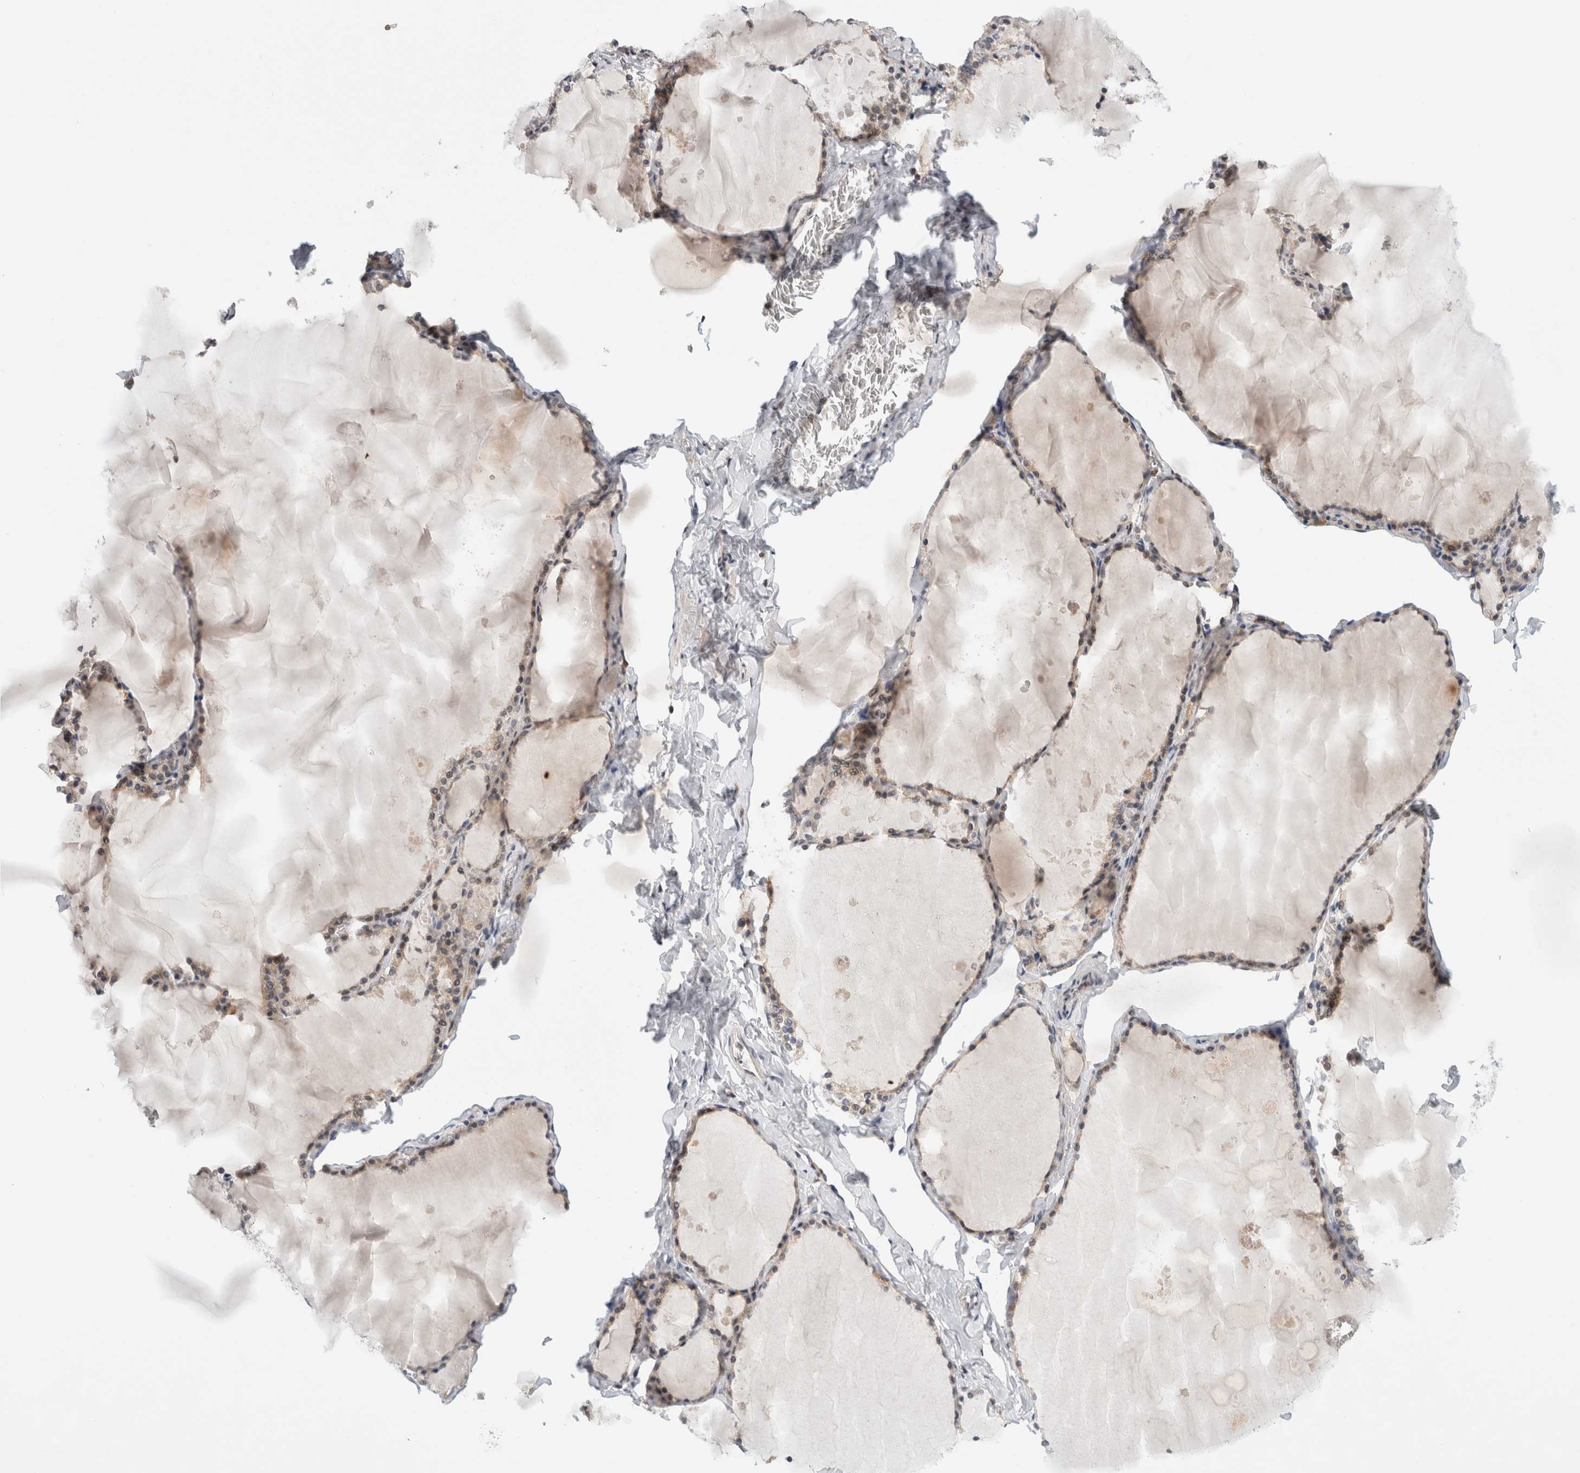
{"staining": {"intensity": "weak", "quantity": ">75%", "location": "cytoplasmic/membranous"}, "tissue": "thyroid gland", "cell_type": "Glandular cells", "image_type": "normal", "snomed": [{"axis": "morphology", "description": "Normal tissue, NOS"}, {"axis": "topography", "description": "Thyroid gland"}], "caption": "A low amount of weak cytoplasmic/membranous positivity is seen in about >75% of glandular cells in normal thyroid gland. (DAB (3,3'-diaminobenzidine) IHC with brightfield microscopy, high magnification).", "gene": "CMC2", "patient": {"sex": "male", "age": 56}}